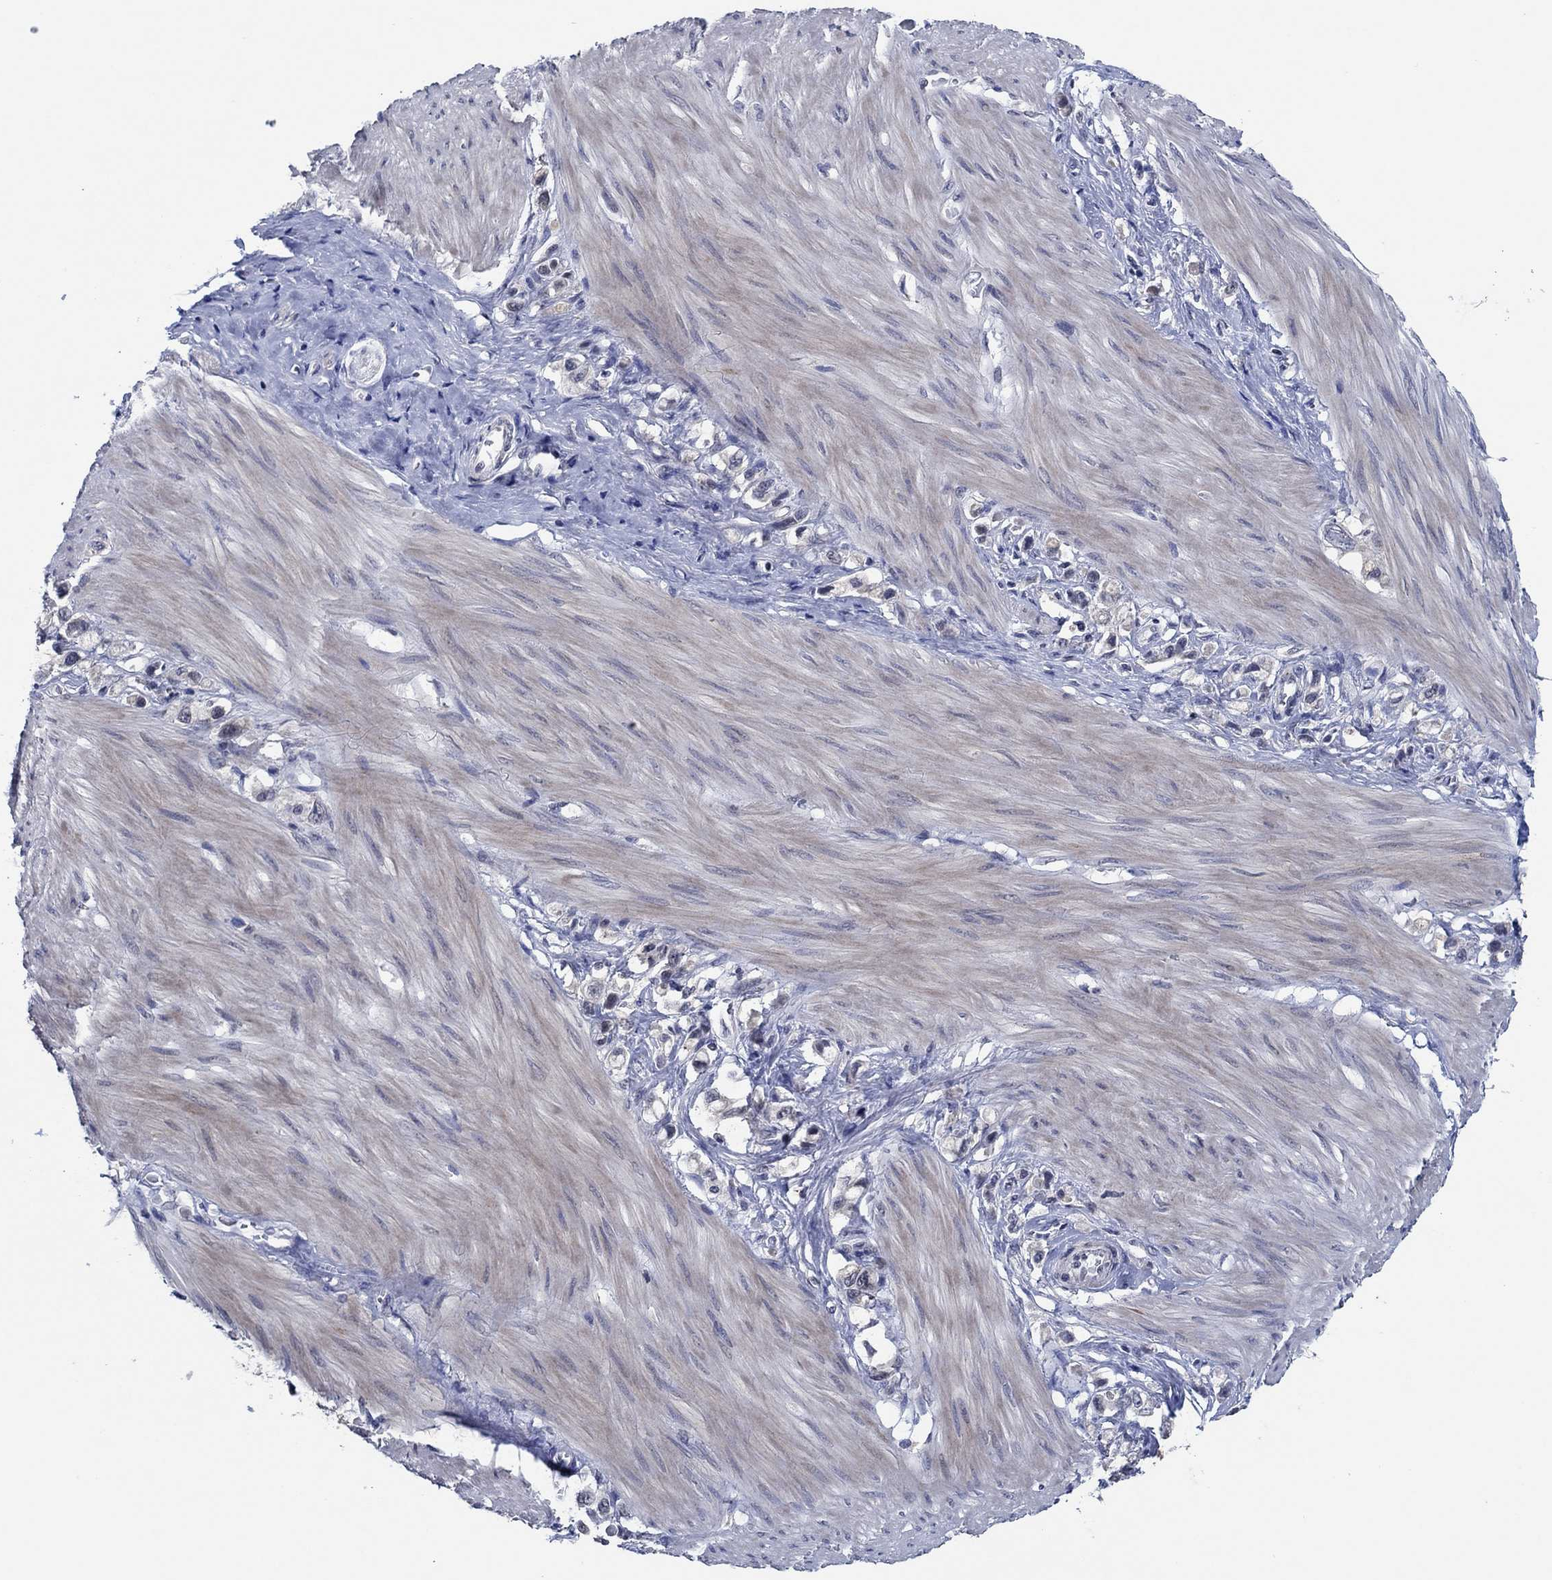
{"staining": {"intensity": "negative", "quantity": "none", "location": "none"}, "tissue": "stomach cancer", "cell_type": "Tumor cells", "image_type": "cancer", "snomed": [{"axis": "morphology", "description": "Normal tissue, NOS"}, {"axis": "morphology", "description": "Adenocarcinoma, NOS"}, {"axis": "morphology", "description": "Adenocarcinoma, High grade"}, {"axis": "topography", "description": "Stomach, upper"}, {"axis": "topography", "description": "Stomach"}], "caption": "There is no significant staining in tumor cells of stomach cancer (adenocarcinoma). The staining is performed using DAB brown chromogen with nuclei counter-stained in using hematoxylin.", "gene": "PRRT3", "patient": {"sex": "female", "age": 65}}